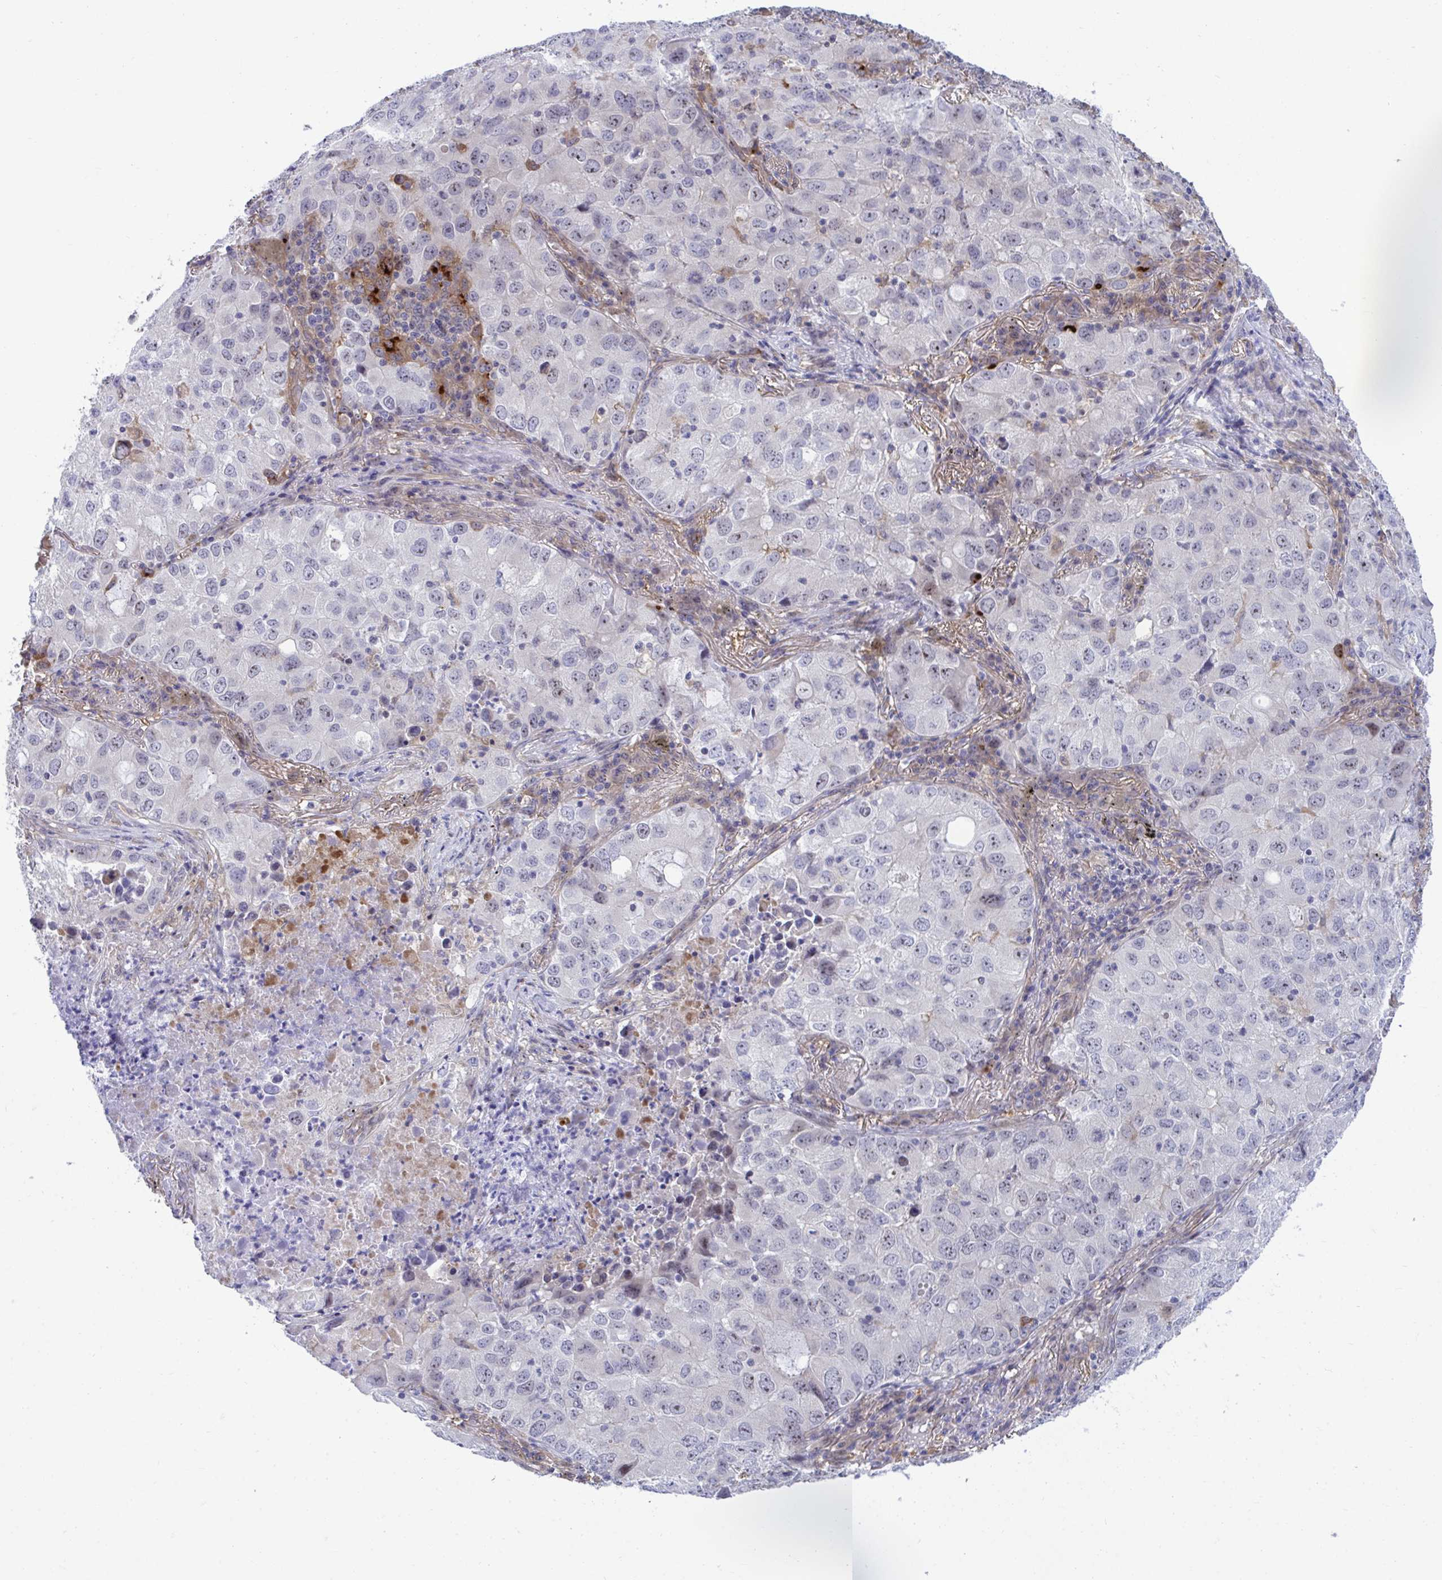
{"staining": {"intensity": "weak", "quantity": "<25%", "location": "nuclear"}, "tissue": "lung cancer", "cell_type": "Tumor cells", "image_type": "cancer", "snomed": [{"axis": "morphology", "description": "Normal morphology"}, {"axis": "morphology", "description": "Adenocarcinoma, NOS"}, {"axis": "topography", "description": "Lymph node"}, {"axis": "topography", "description": "Lung"}], "caption": "This micrograph is of lung cancer (adenocarcinoma) stained with IHC to label a protein in brown with the nuclei are counter-stained blue. There is no positivity in tumor cells. (DAB (3,3'-diaminobenzidine) immunohistochemistry with hematoxylin counter stain).", "gene": "CENPQ", "patient": {"sex": "female", "age": 51}}